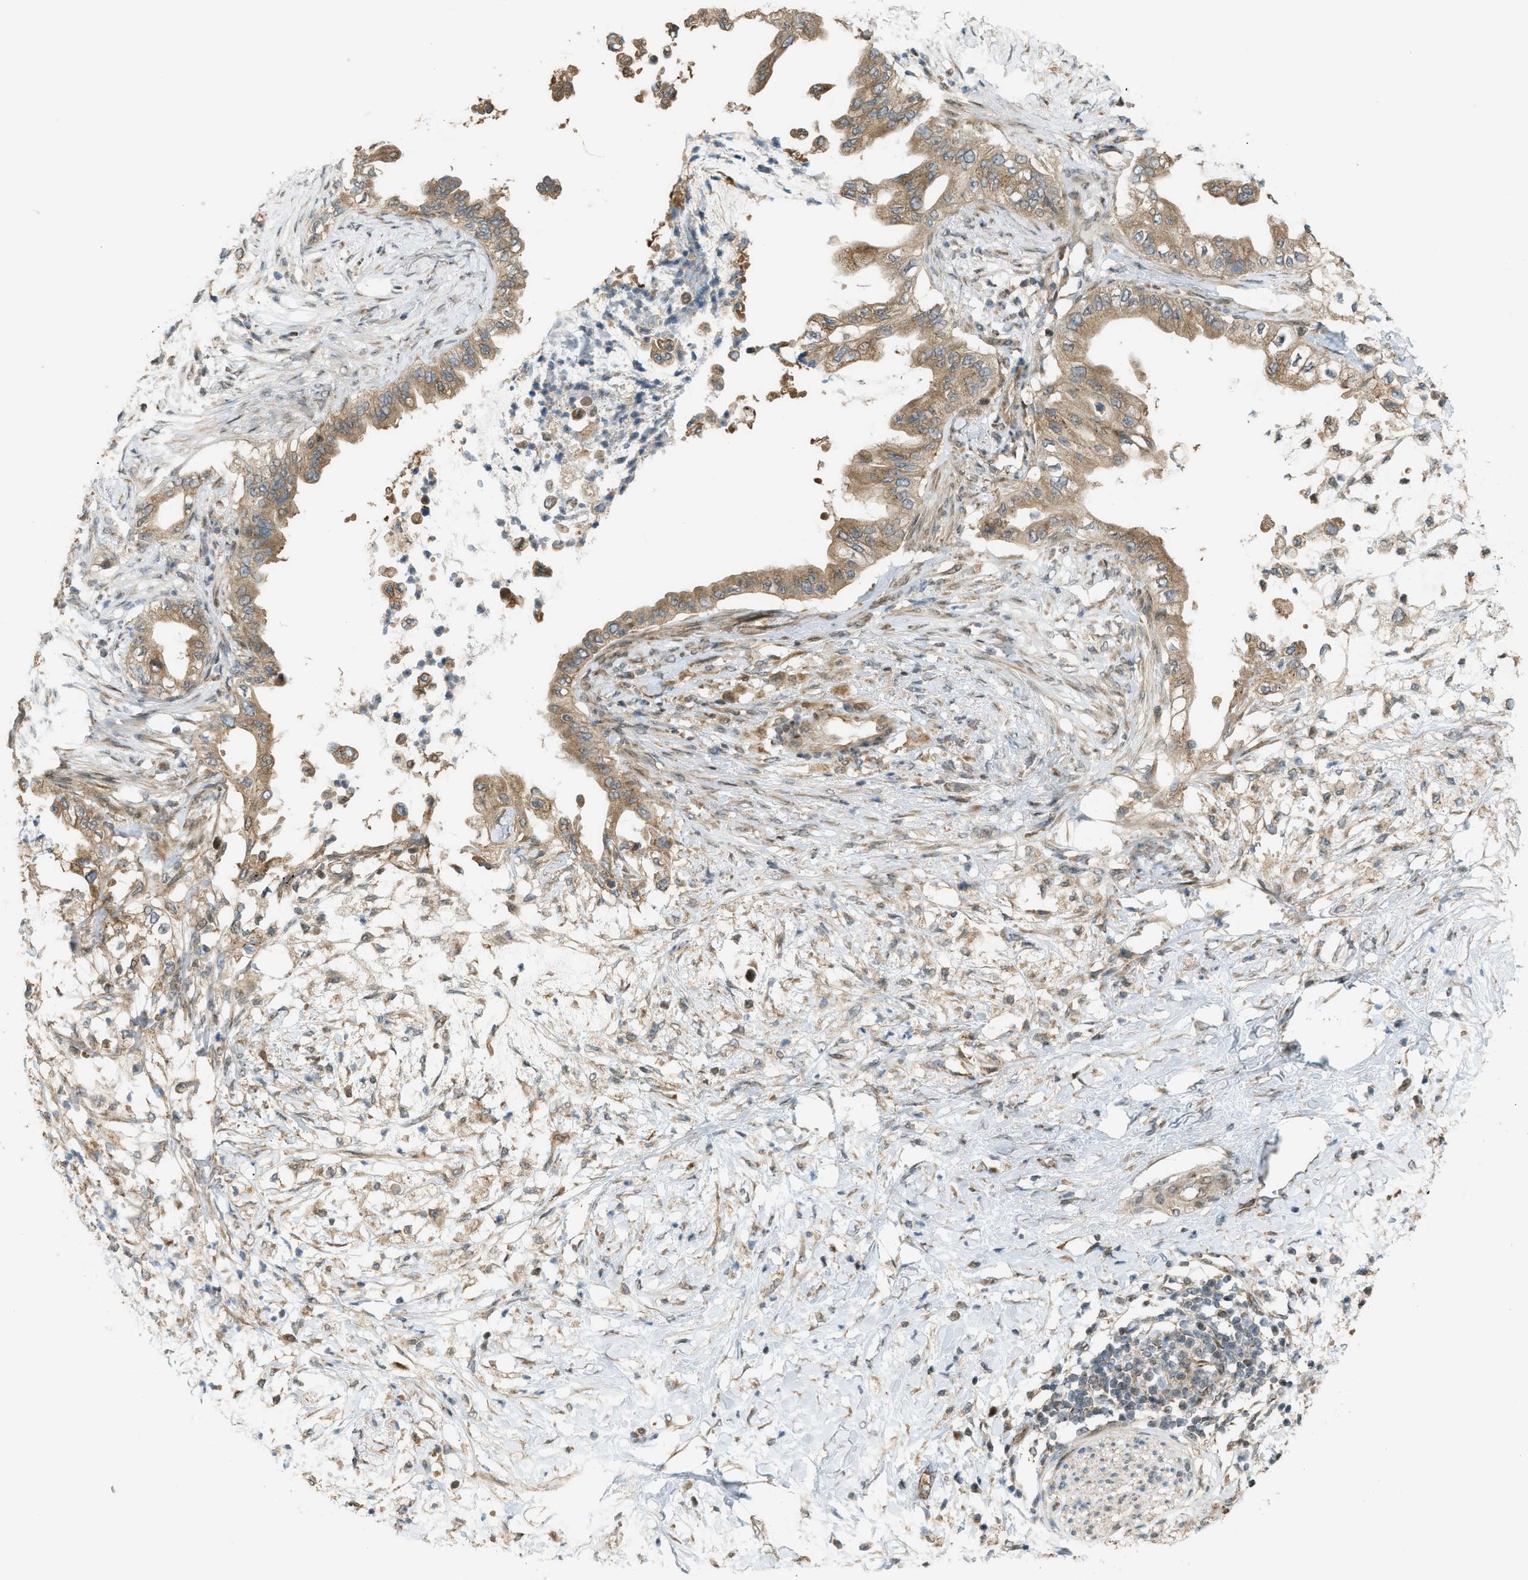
{"staining": {"intensity": "moderate", "quantity": ">75%", "location": "cytoplasmic/membranous"}, "tissue": "pancreatic cancer", "cell_type": "Tumor cells", "image_type": "cancer", "snomed": [{"axis": "morphology", "description": "Normal tissue, NOS"}, {"axis": "morphology", "description": "Adenocarcinoma, NOS"}, {"axis": "topography", "description": "Pancreas"}, {"axis": "topography", "description": "Duodenum"}], "caption": "Protein staining reveals moderate cytoplasmic/membranous expression in approximately >75% of tumor cells in adenocarcinoma (pancreatic). The staining was performed using DAB (3,3'-diaminobenzidine), with brown indicating positive protein expression. Nuclei are stained blue with hematoxylin.", "gene": "CCDC186", "patient": {"sex": "female", "age": 60}}